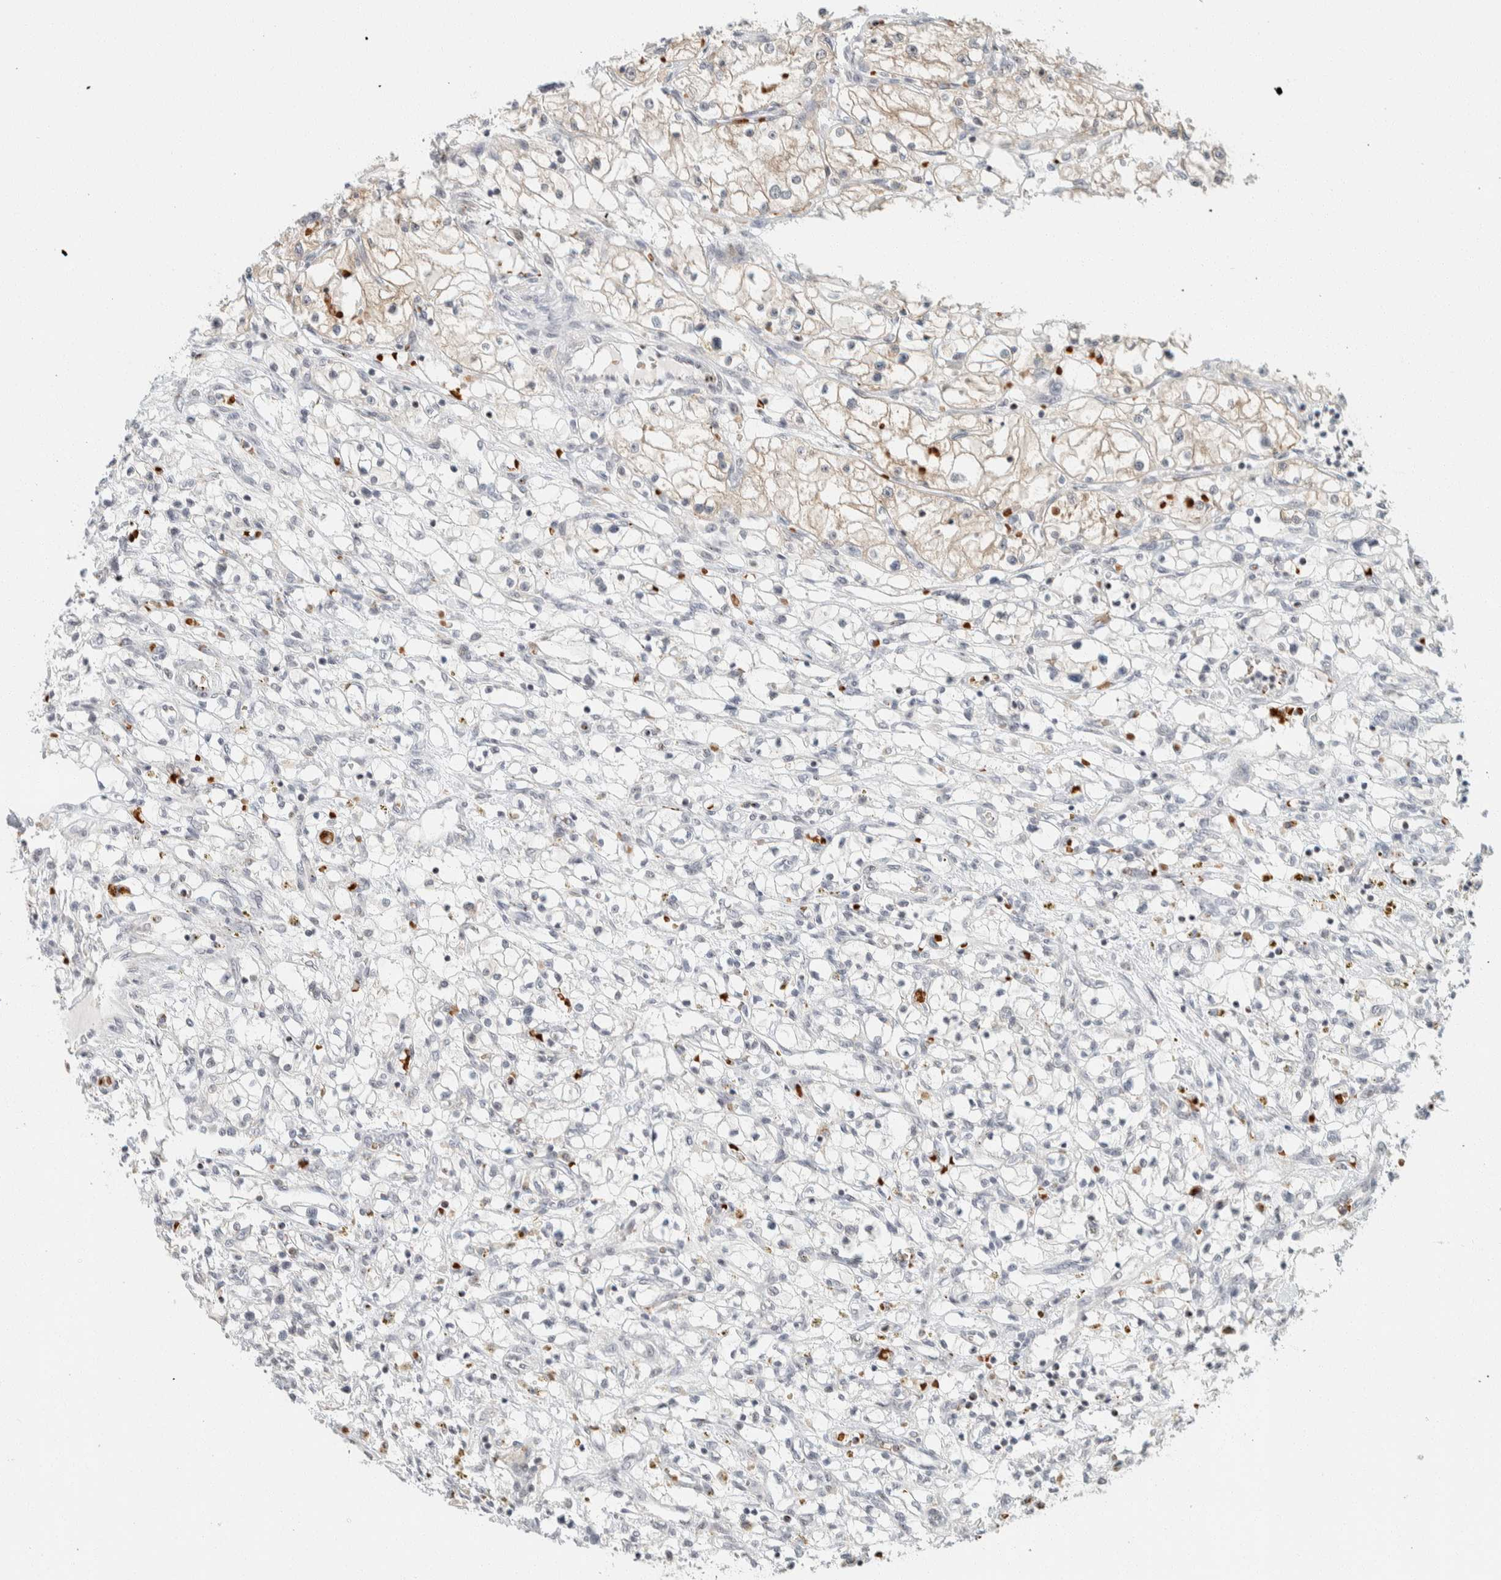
{"staining": {"intensity": "negative", "quantity": "none", "location": "none"}, "tissue": "renal cancer", "cell_type": "Tumor cells", "image_type": "cancer", "snomed": [{"axis": "morphology", "description": "Adenocarcinoma, NOS"}, {"axis": "topography", "description": "Kidney"}], "caption": "Tumor cells are negative for brown protein staining in adenocarcinoma (renal).", "gene": "ZBTB2", "patient": {"sex": "male", "age": 68}}